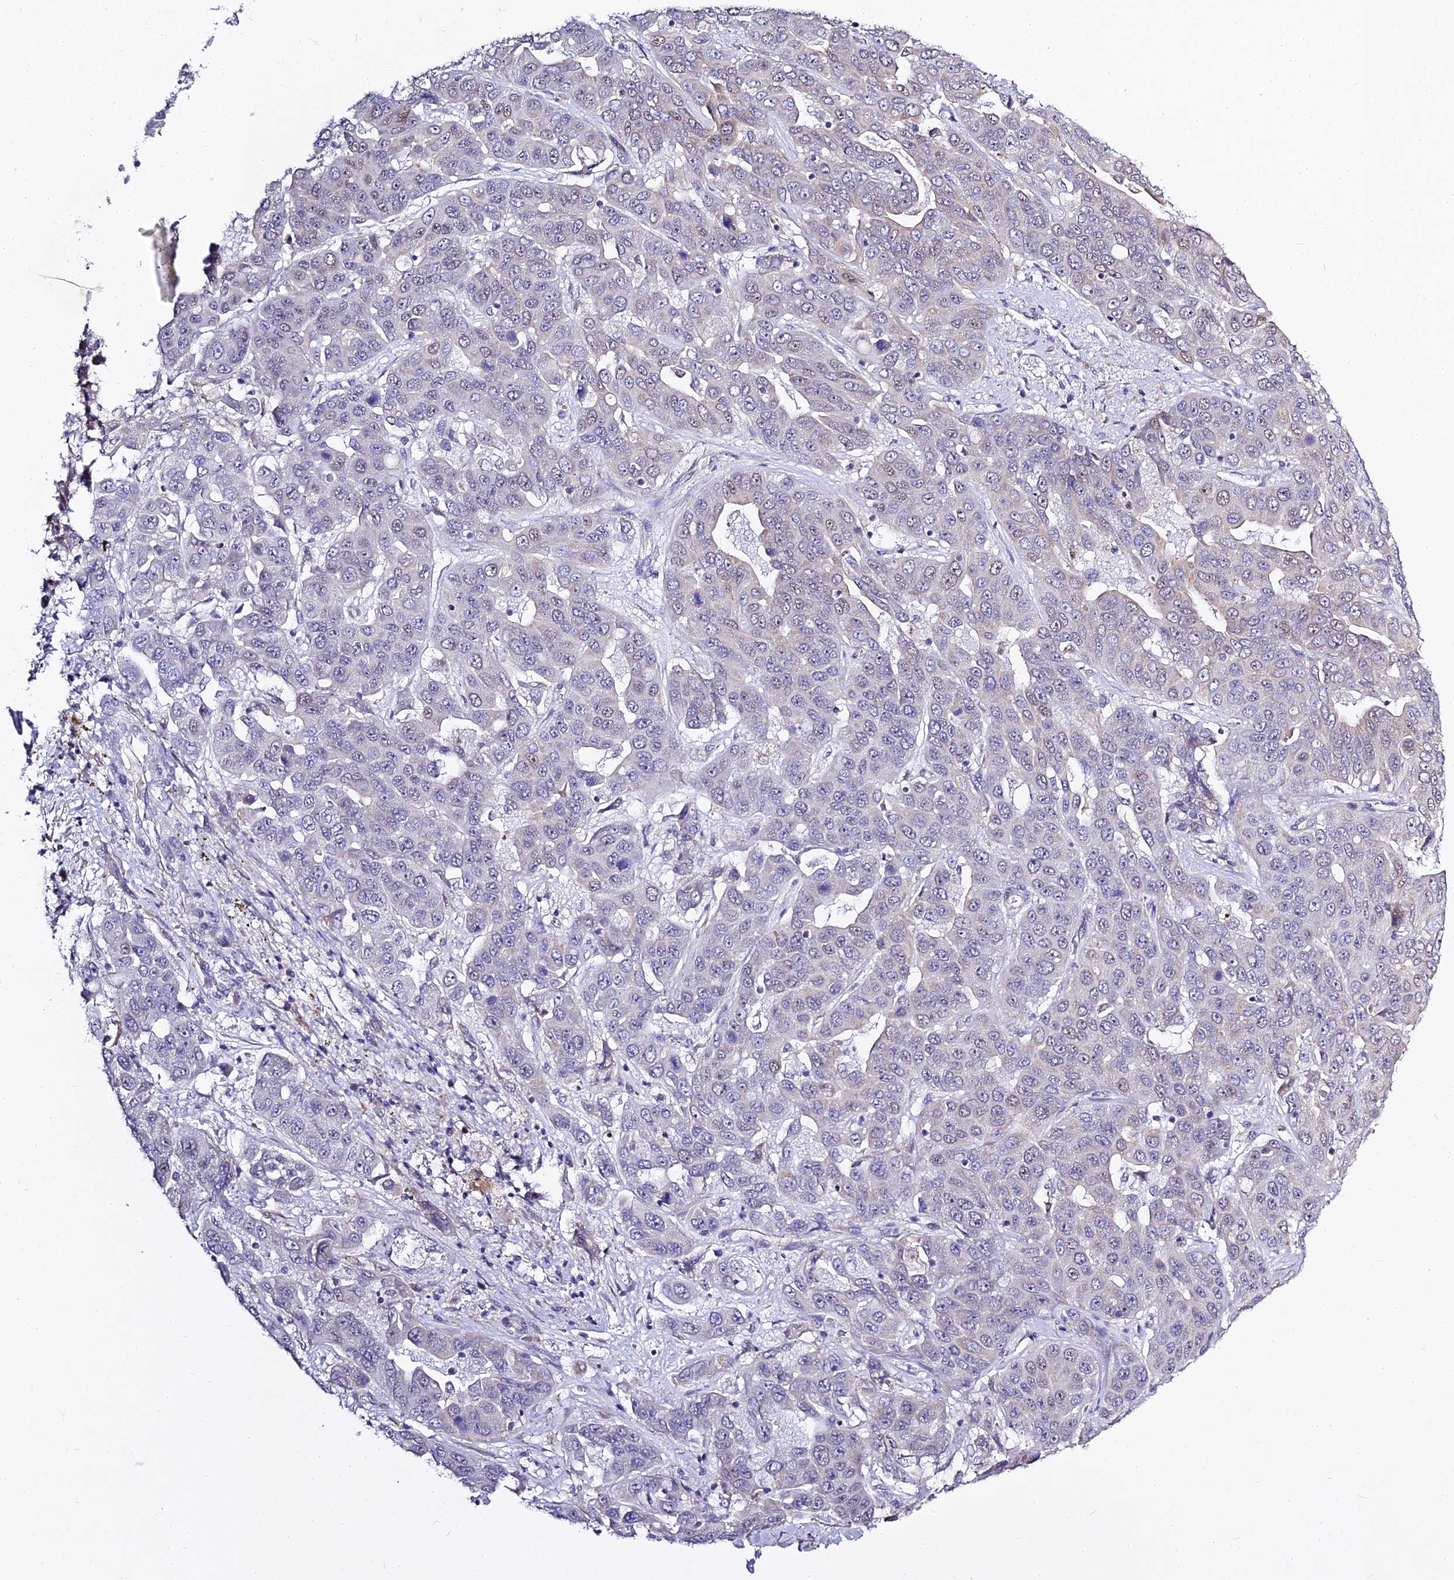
{"staining": {"intensity": "negative", "quantity": "none", "location": "none"}, "tissue": "liver cancer", "cell_type": "Tumor cells", "image_type": "cancer", "snomed": [{"axis": "morphology", "description": "Cholangiocarcinoma"}, {"axis": "topography", "description": "Liver"}], "caption": "Tumor cells are negative for protein expression in human cholangiocarcinoma (liver).", "gene": "SERP1", "patient": {"sex": "female", "age": 52}}